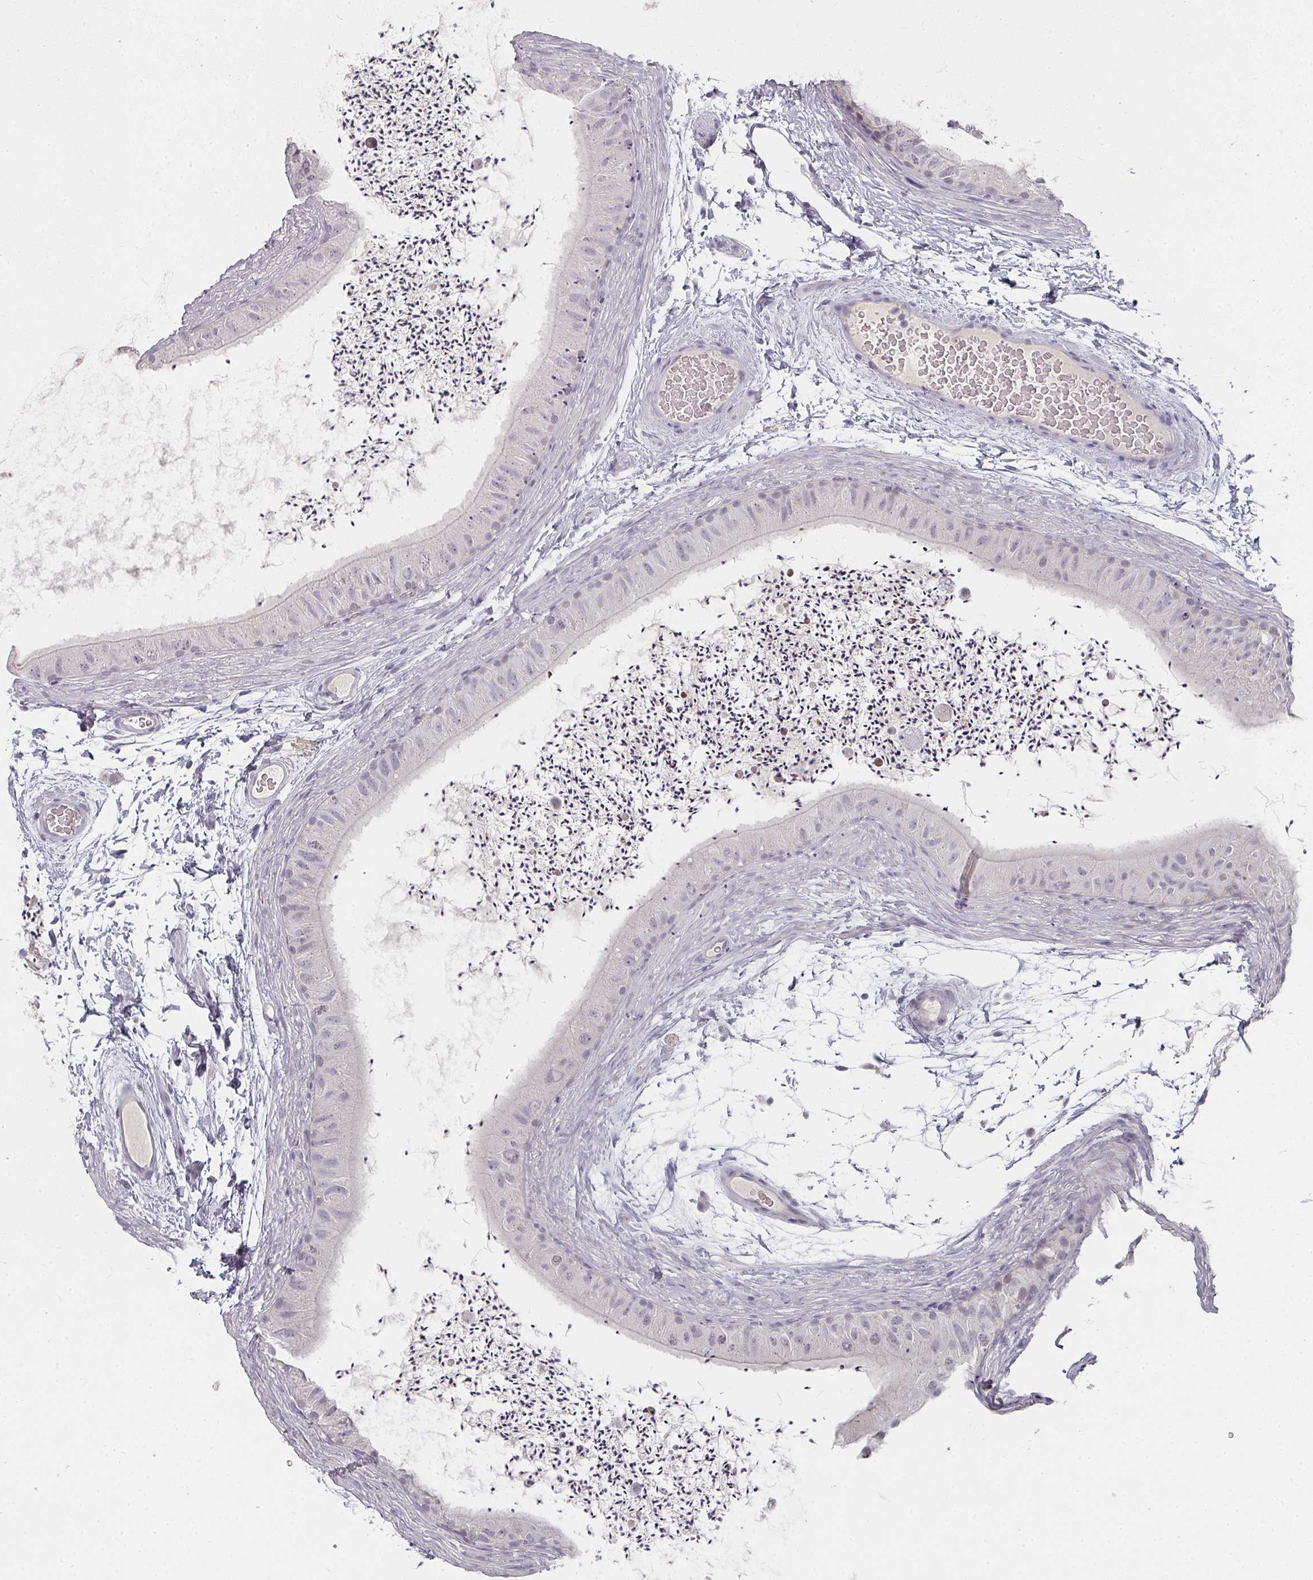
{"staining": {"intensity": "negative", "quantity": "none", "location": "none"}, "tissue": "epididymis", "cell_type": "Glandular cells", "image_type": "normal", "snomed": [{"axis": "morphology", "description": "Normal tissue, NOS"}, {"axis": "topography", "description": "Epididymis"}], "caption": "Epididymis stained for a protein using IHC displays no expression glandular cells.", "gene": "SHISA2", "patient": {"sex": "male", "age": 50}}